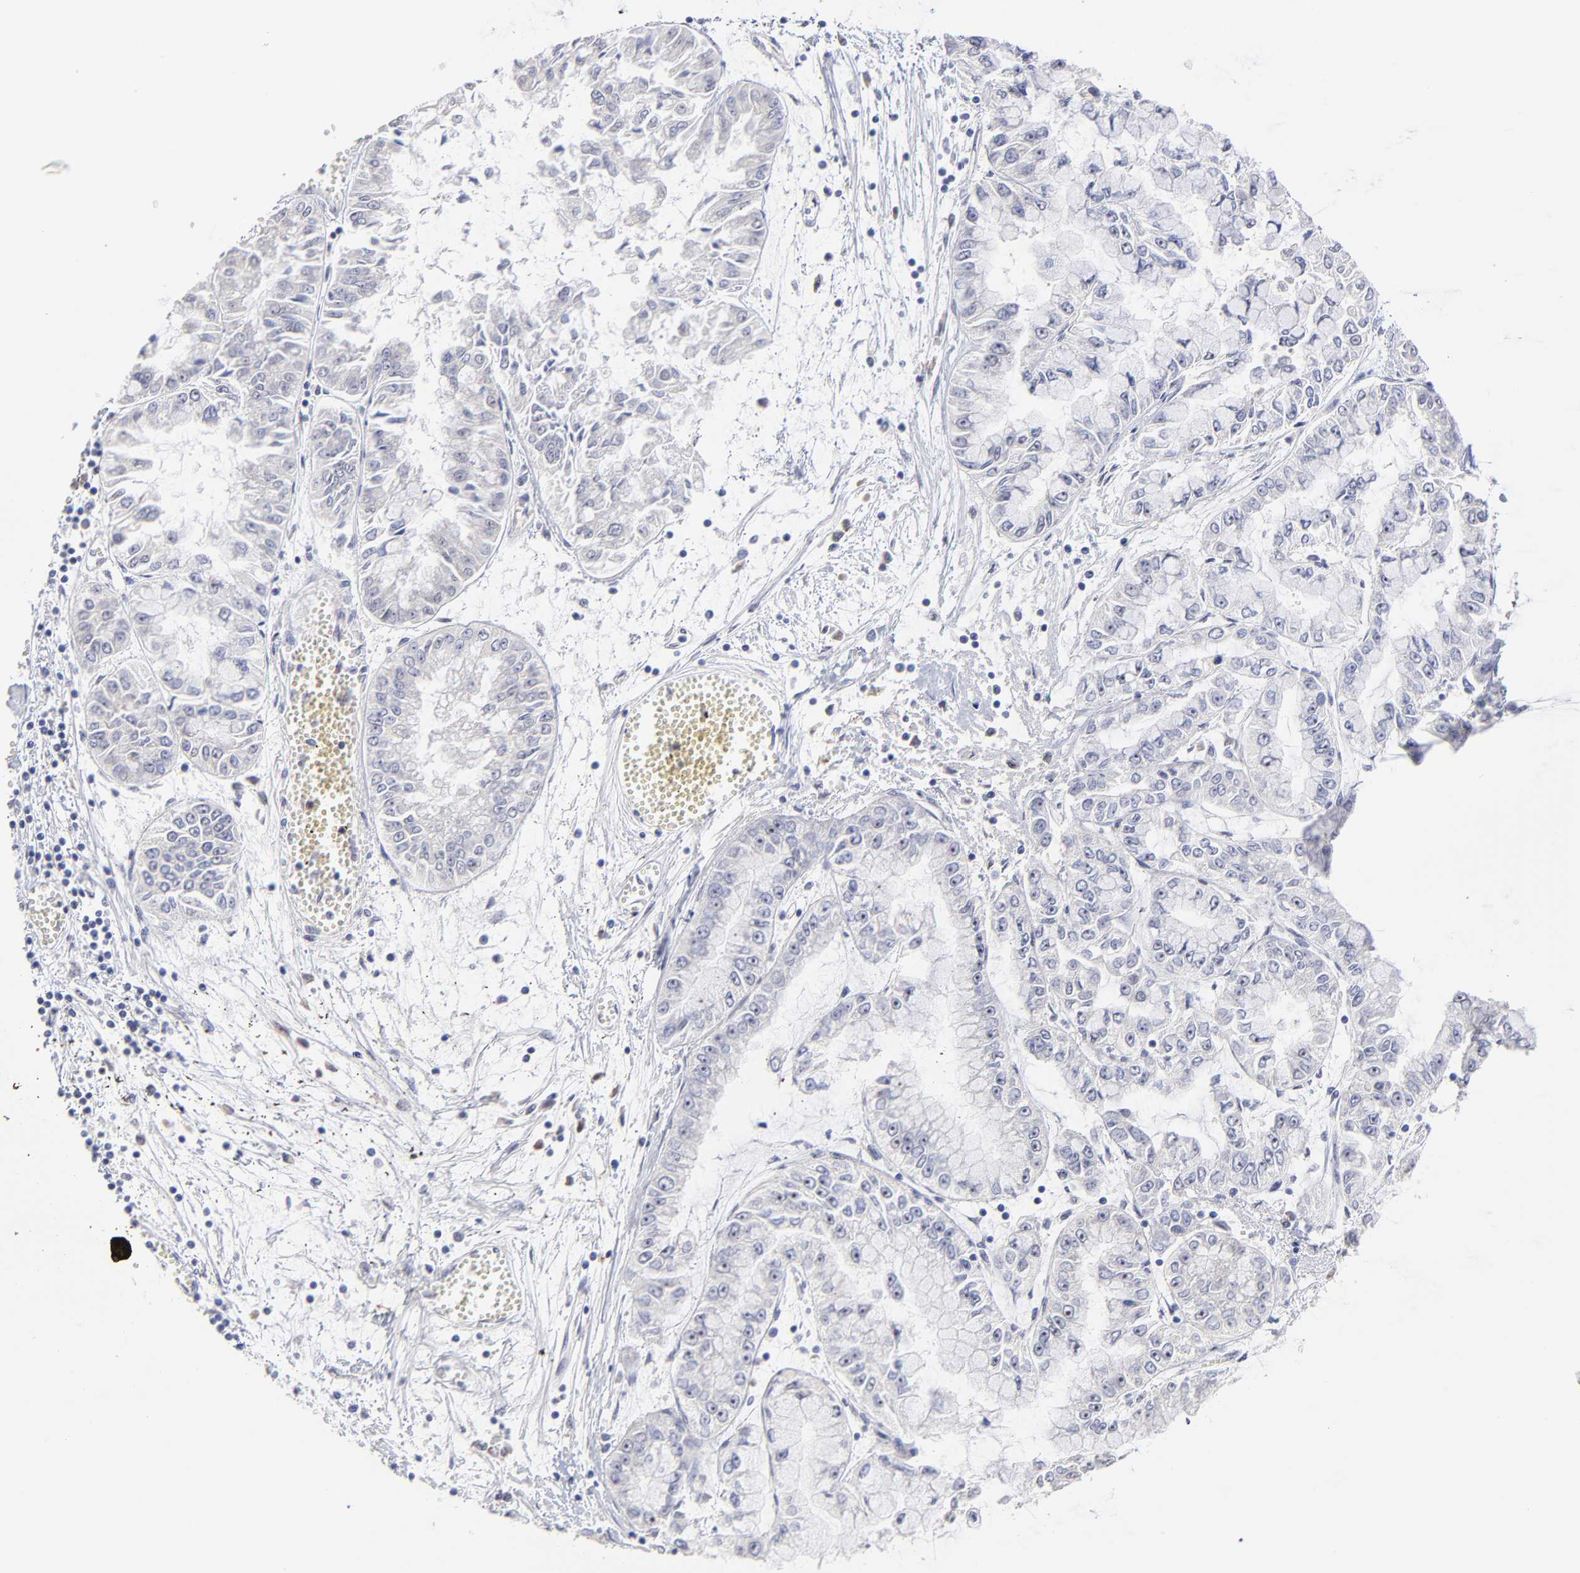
{"staining": {"intensity": "negative", "quantity": "none", "location": "none"}, "tissue": "liver cancer", "cell_type": "Tumor cells", "image_type": "cancer", "snomed": [{"axis": "morphology", "description": "Cholangiocarcinoma"}, {"axis": "topography", "description": "Liver"}], "caption": "This is an immunohistochemistry histopathology image of liver cholangiocarcinoma. There is no positivity in tumor cells.", "gene": "ZNF10", "patient": {"sex": "female", "age": 79}}